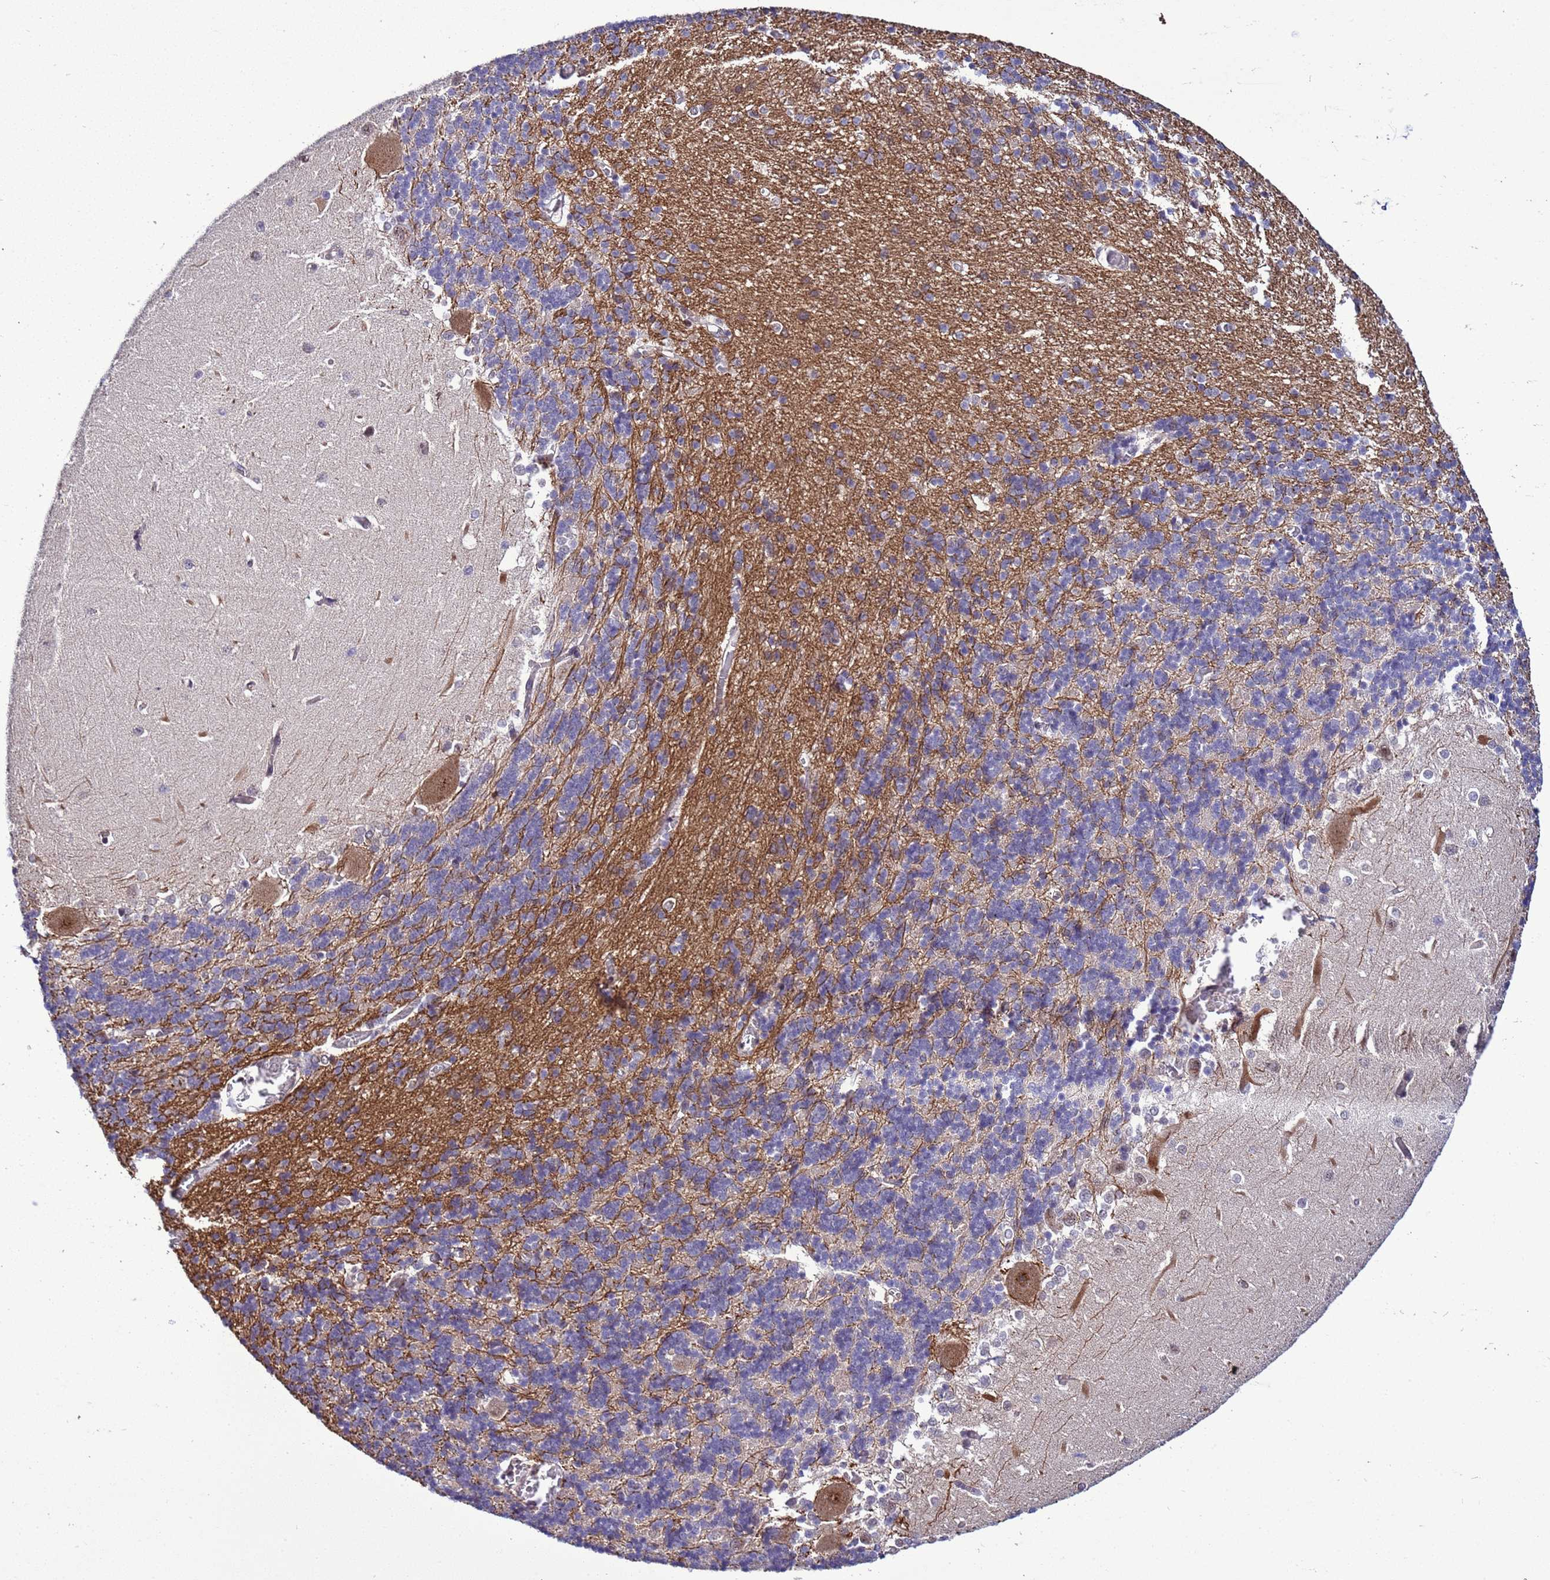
{"staining": {"intensity": "strong", "quantity": "<25%", "location": "cytoplasmic/membranous"}, "tissue": "cerebellum", "cell_type": "Cells in granular layer", "image_type": "normal", "snomed": [{"axis": "morphology", "description": "Normal tissue, NOS"}, {"axis": "topography", "description": "Cerebellum"}], "caption": "A high-resolution image shows immunohistochemistry staining of normal cerebellum, which exhibits strong cytoplasmic/membranous expression in about <25% of cells in granular layer.", "gene": "GEN1", "patient": {"sex": "male", "age": 37}}